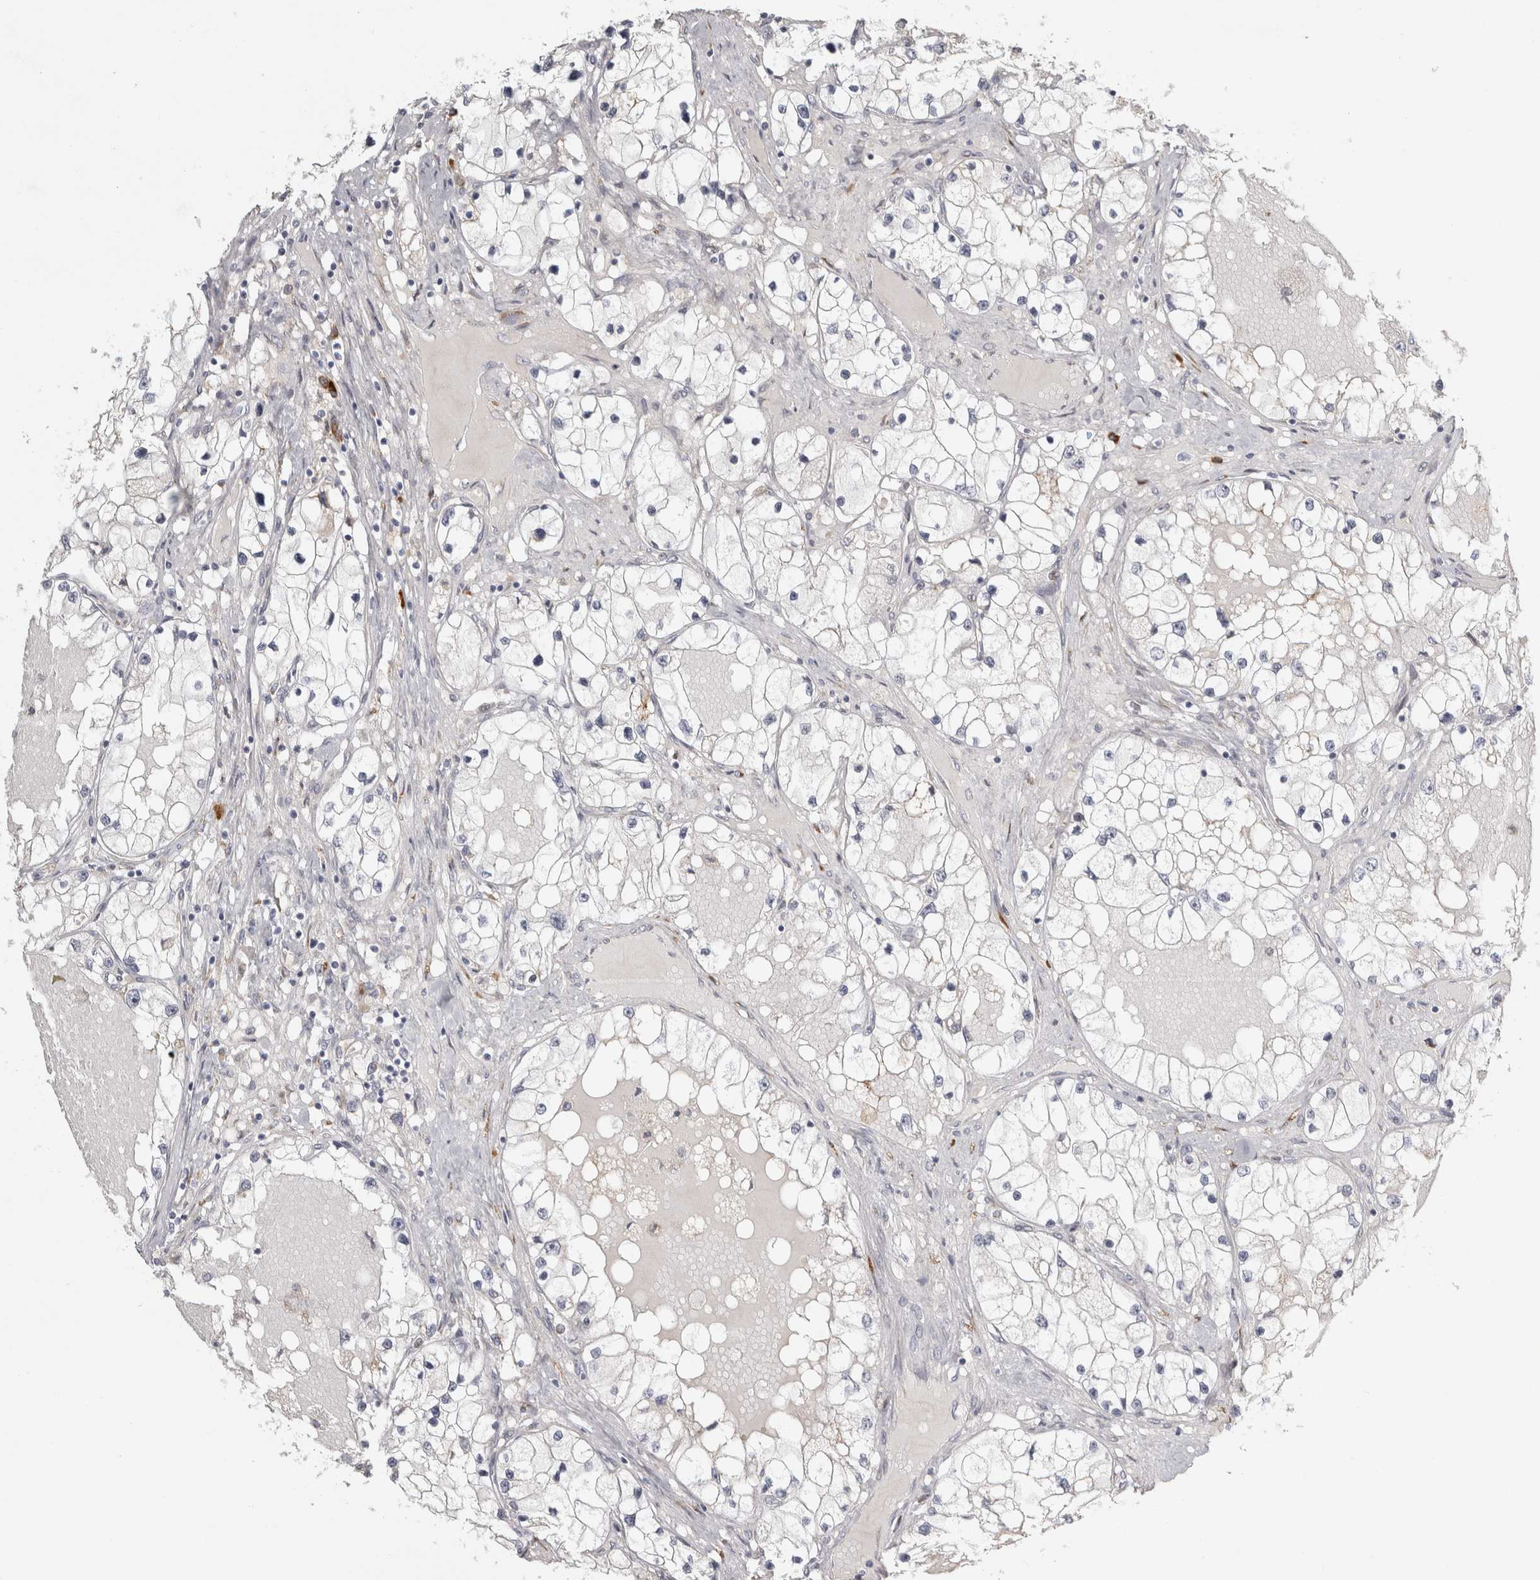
{"staining": {"intensity": "negative", "quantity": "none", "location": "none"}, "tissue": "renal cancer", "cell_type": "Tumor cells", "image_type": "cancer", "snomed": [{"axis": "morphology", "description": "Adenocarcinoma, NOS"}, {"axis": "topography", "description": "Kidney"}], "caption": "This is an immunohistochemistry (IHC) micrograph of human renal cancer. There is no expression in tumor cells.", "gene": "OSTN", "patient": {"sex": "male", "age": 68}}